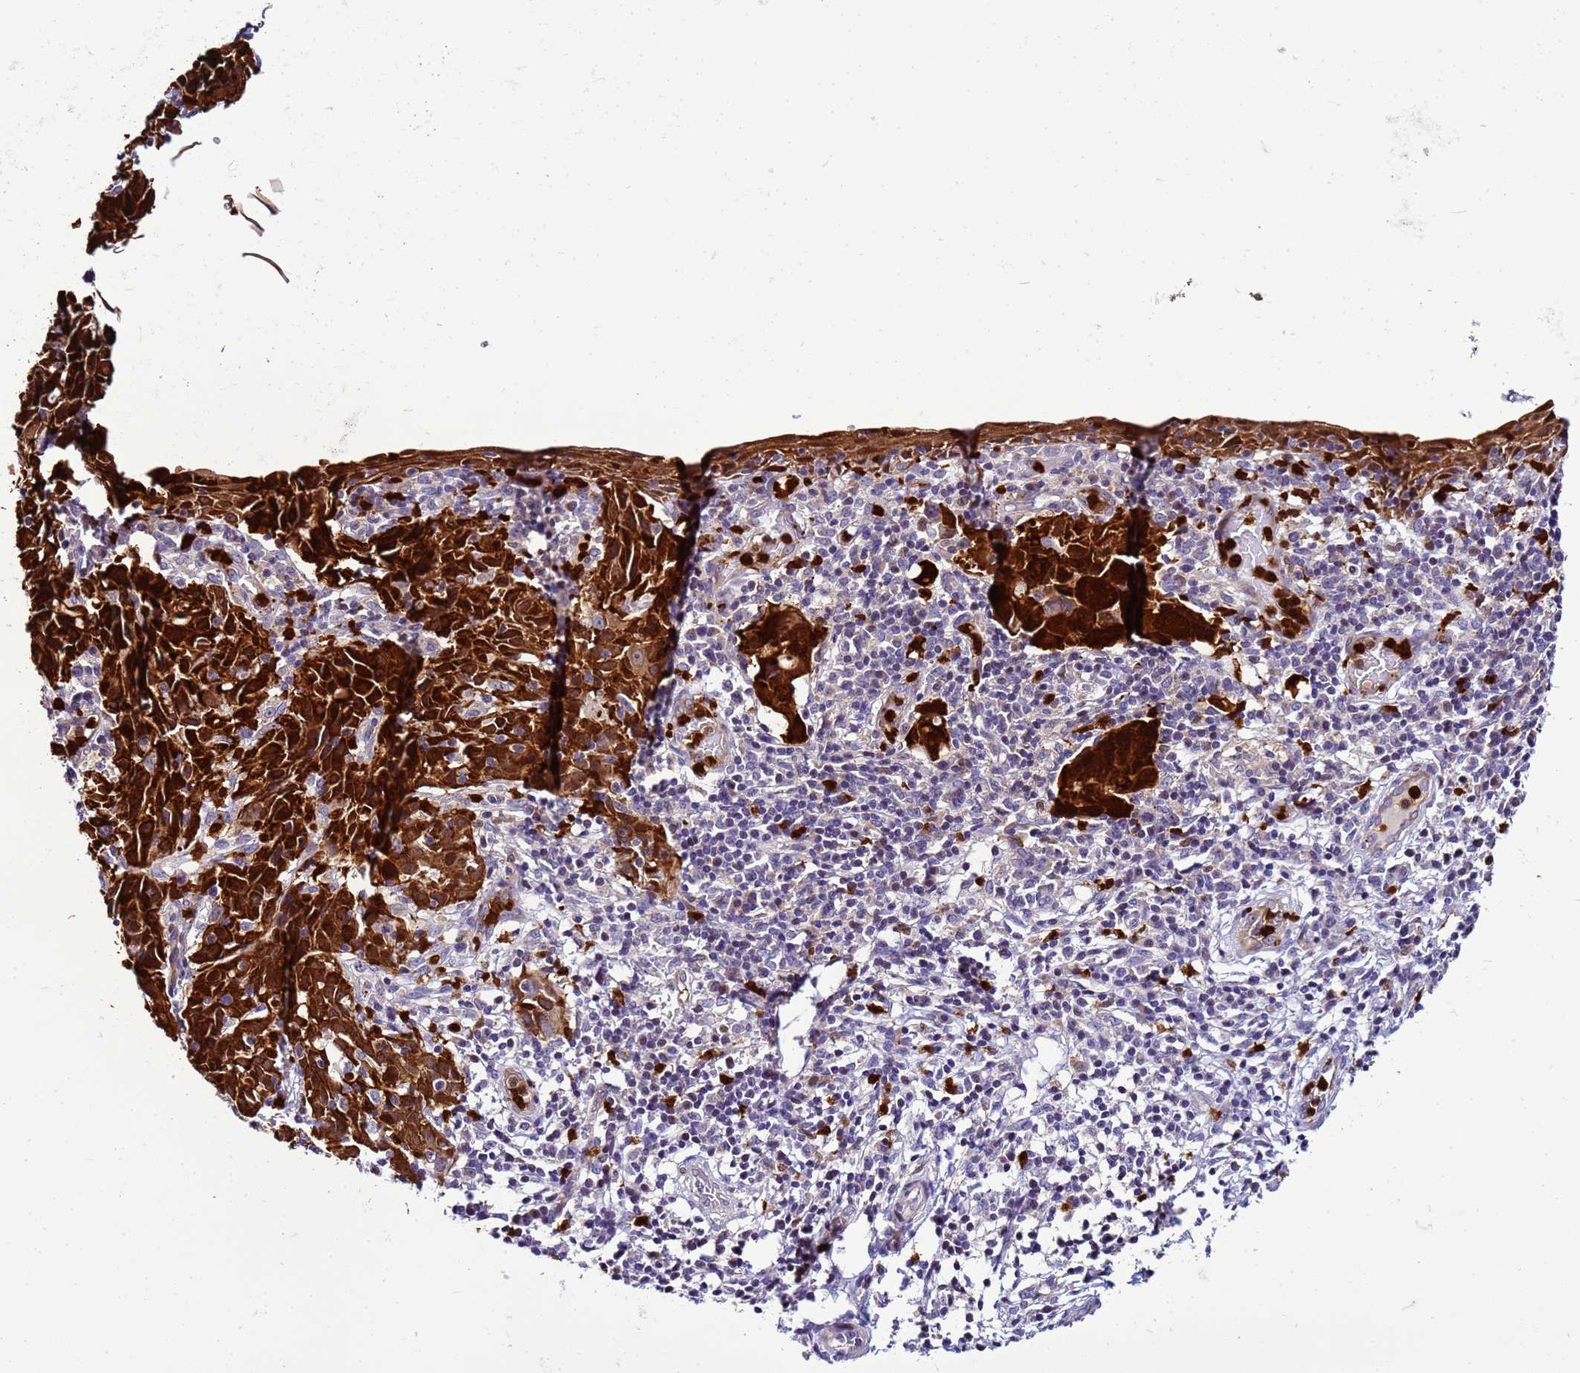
{"staining": {"intensity": "strong", "quantity": ">75%", "location": "cytoplasmic/membranous"}, "tissue": "cervical cancer", "cell_type": "Tumor cells", "image_type": "cancer", "snomed": [{"axis": "morphology", "description": "Squamous cell carcinoma, NOS"}, {"axis": "topography", "description": "Cervix"}], "caption": "The photomicrograph demonstrates immunohistochemical staining of cervical cancer (squamous cell carcinoma). There is strong cytoplasmic/membranous expression is appreciated in approximately >75% of tumor cells.", "gene": "VPS4B", "patient": {"sex": "female", "age": 50}}